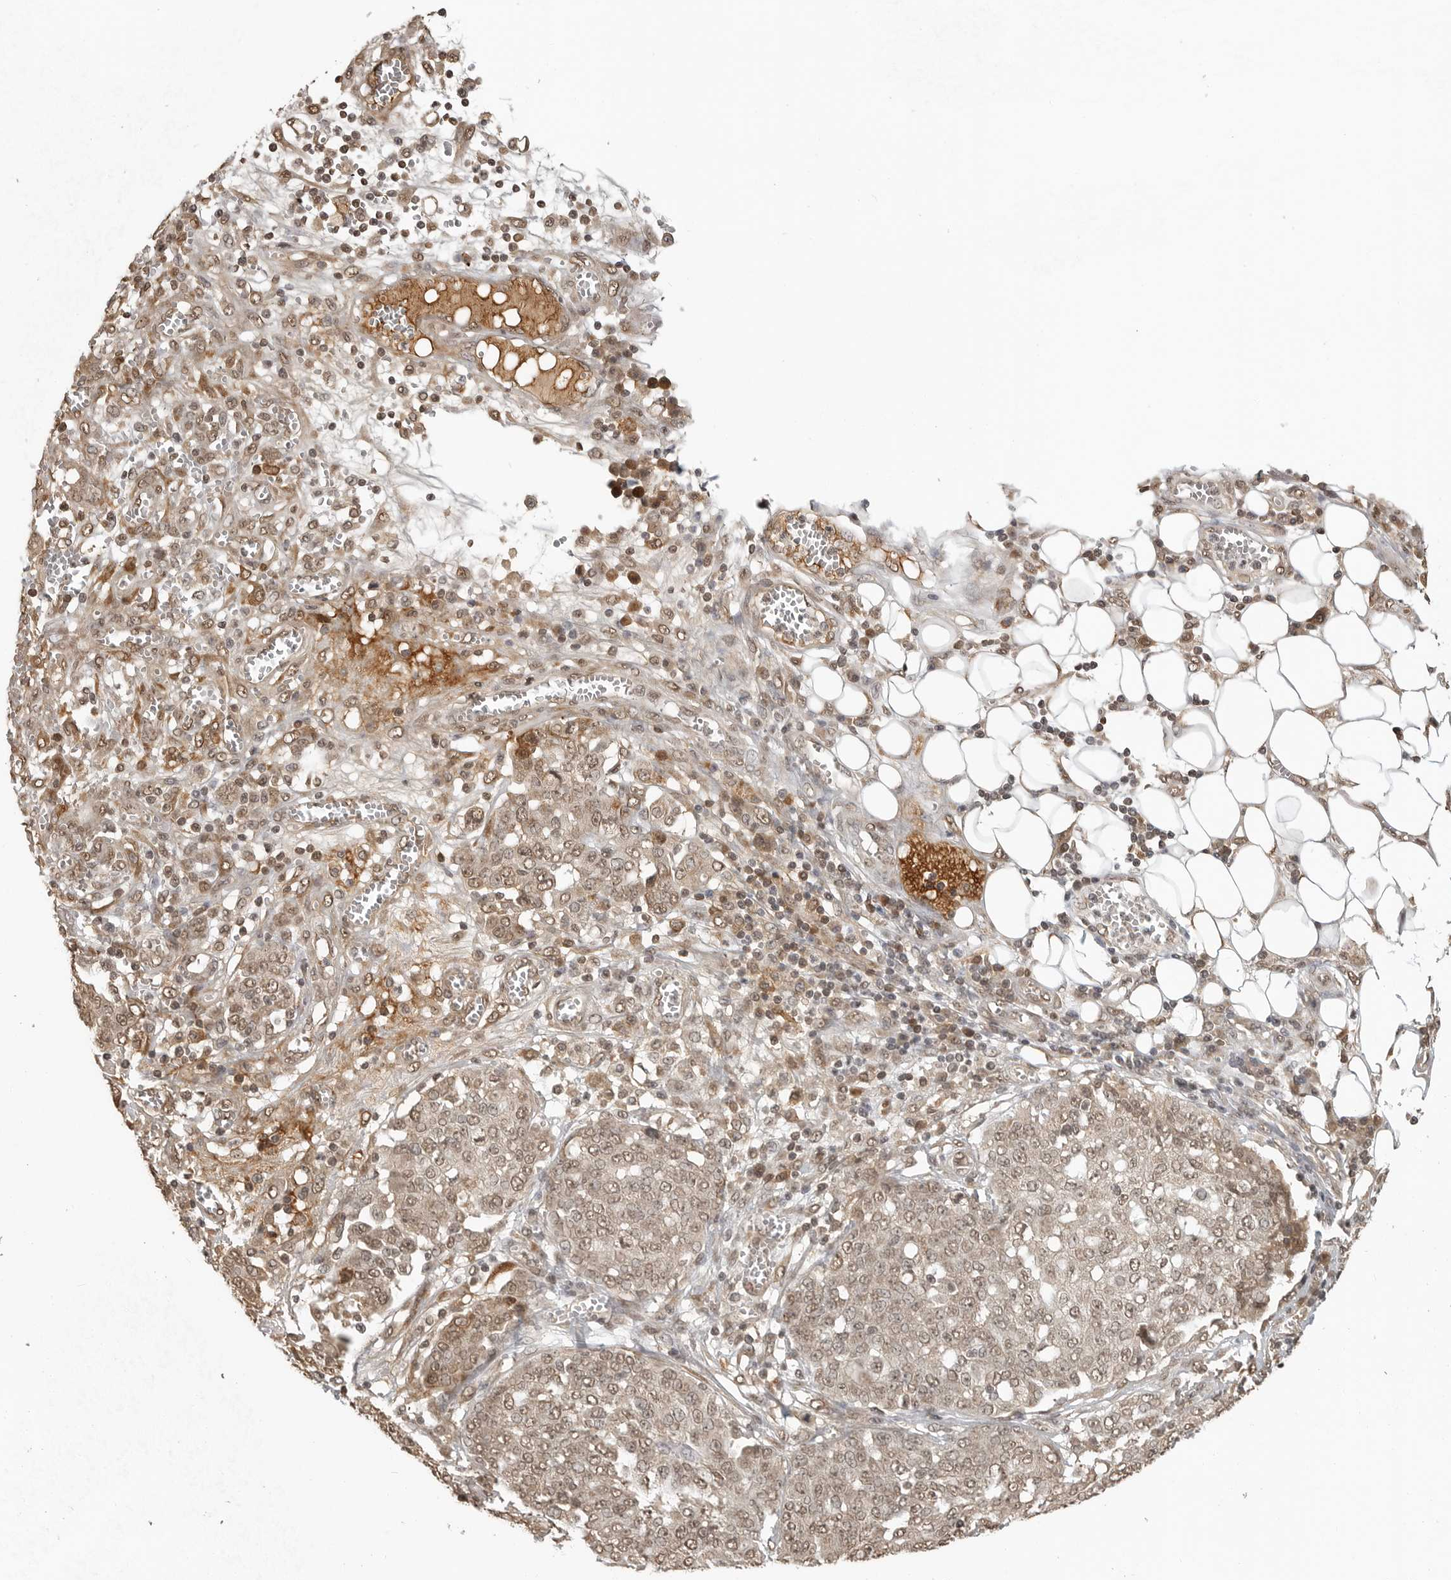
{"staining": {"intensity": "weak", "quantity": ">75%", "location": "nuclear"}, "tissue": "ovarian cancer", "cell_type": "Tumor cells", "image_type": "cancer", "snomed": [{"axis": "morphology", "description": "Cystadenocarcinoma, serous, NOS"}, {"axis": "topography", "description": "Soft tissue"}, {"axis": "topography", "description": "Ovary"}], "caption": "A brown stain shows weak nuclear positivity of a protein in serous cystadenocarcinoma (ovarian) tumor cells.", "gene": "CLOCK", "patient": {"sex": "female", "age": 57}}